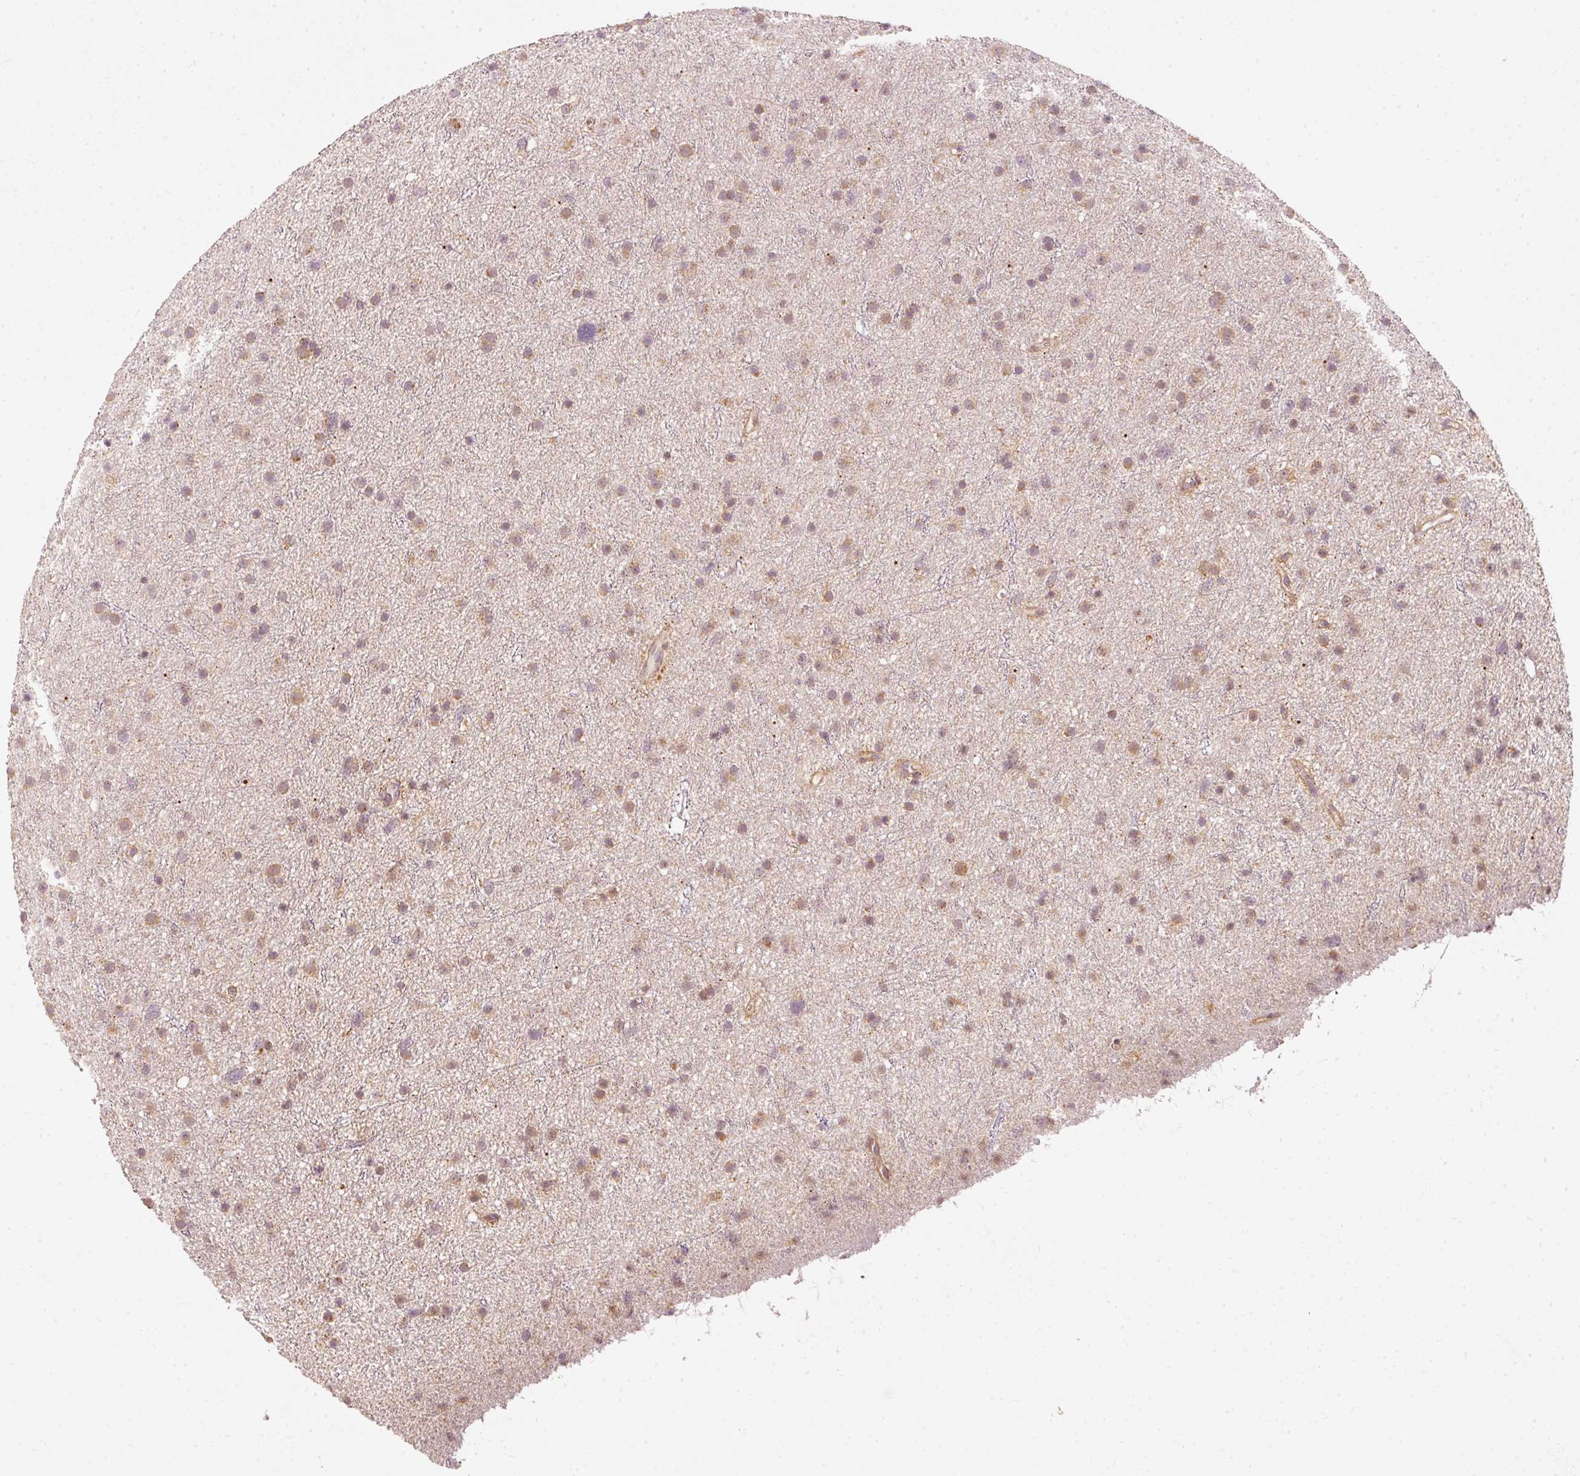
{"staining": {"intensity": "weak", "quantity": "25%-75%", "location": "cytoplasmic/membranous"}, "tissue": "glioma", "cell_type": "Tumor cells", "image_type": "cancer", "snomed": [{"axis": "morphology", "description": "Glioma, malignant, Low grade"}, {"axis": "topography", "description": "Cerebral cortex"}], "caption": "Glioma stained with immunohistochemistry displays weak cytoplasmic/membranous staining in approximately 25%-75% of tumor cells. Using DAB (3,3'-diaminobenzidine) (brown) and hematoxylin (blue) stains, captured at high magnification using brightfield microscopy.", "gene": "ARHGAP22", "patient": {"sex": "female", "age": 39}}